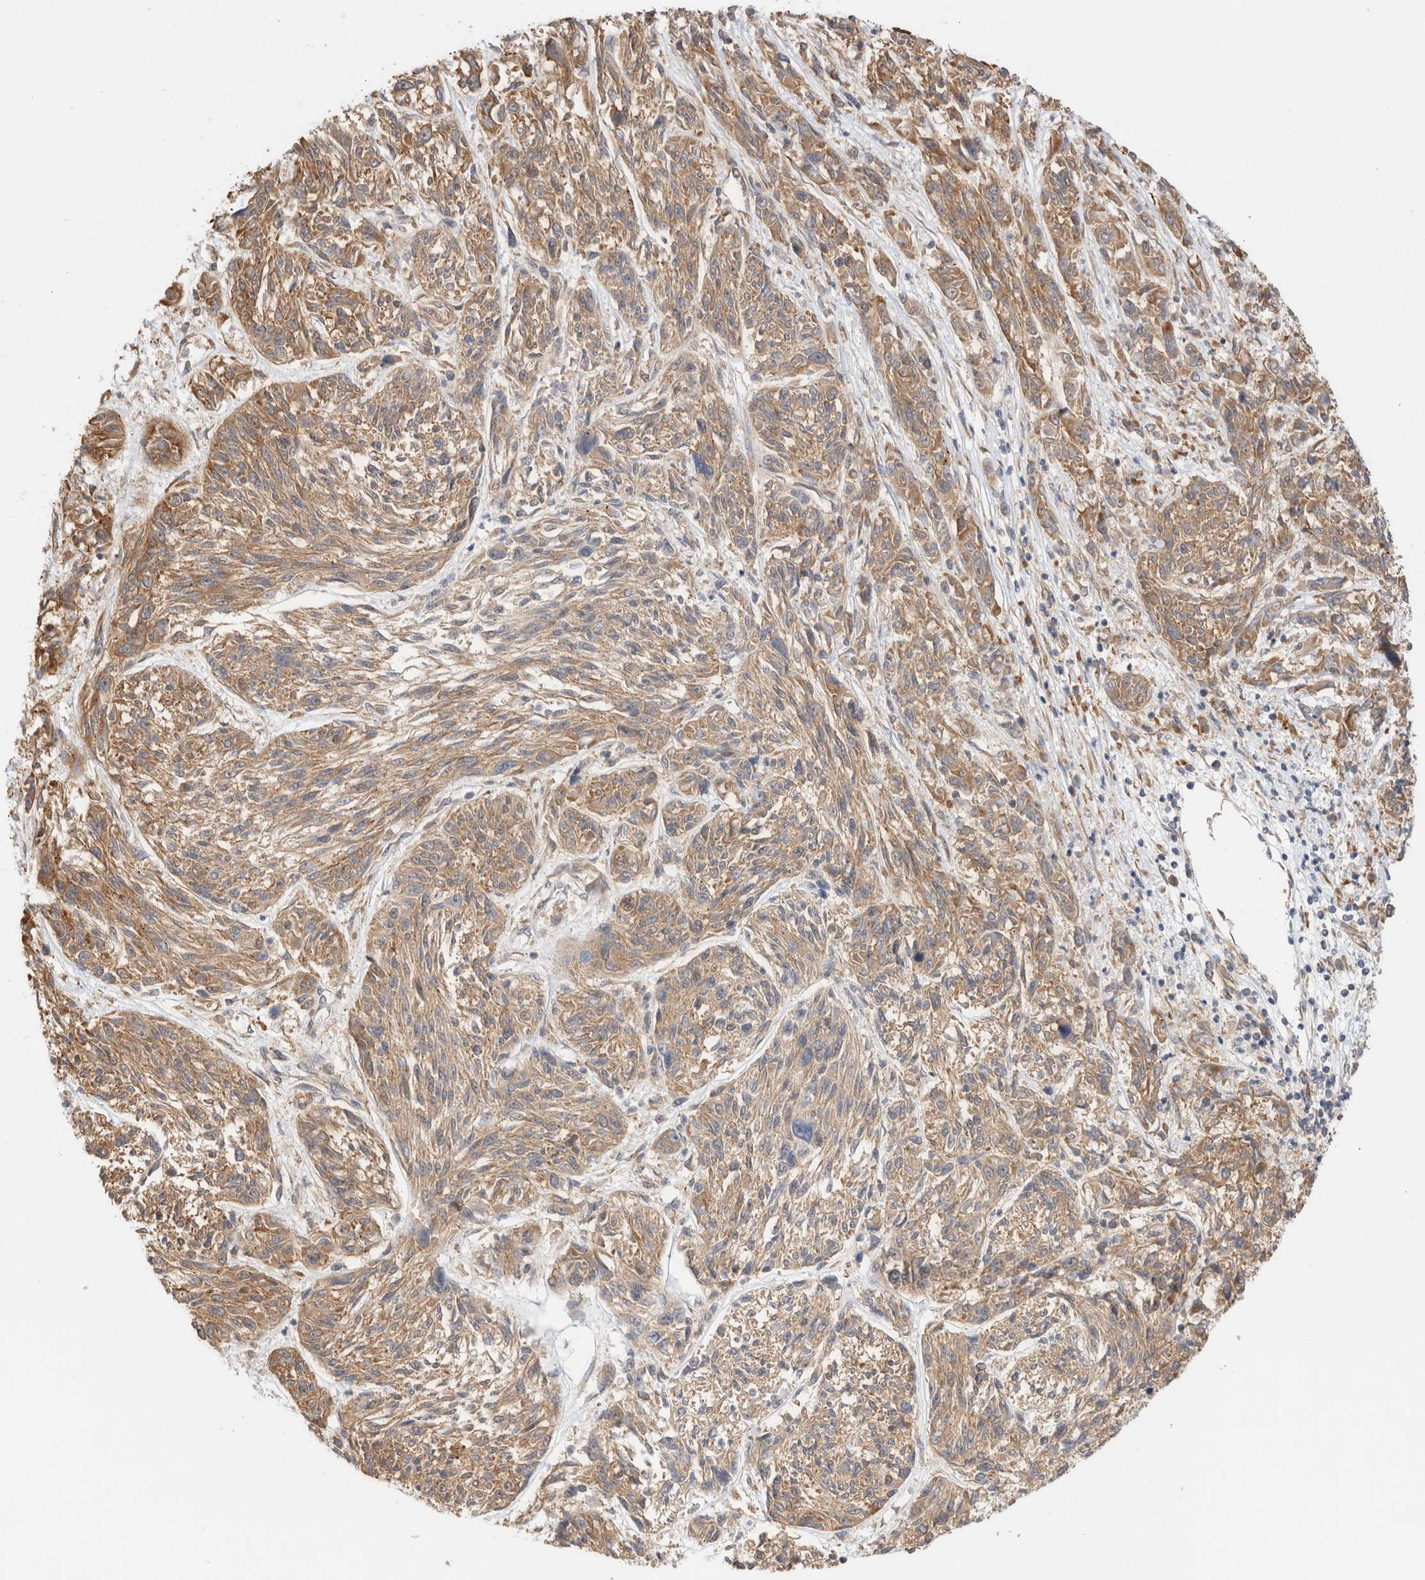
{"staining": {"intensity": "moderate", "quantity": ">75%", "location": "cytoplasmic/membranous"}, "tissue": "melanoma", "cell_type": "Tumor cells", "image_type": "cancer", "snomed": [{"axis": "morphology", "description": "Malignant melanoma, NOS"}, {"axis": "topography", "description": "Skin"}], "caption": "Tumor cells reveal medium levels of moderate cytoplasmic/membranous expression in approximately >75% of cells in human malignant melanoma. (brown staining indicates protein expression, while blue staining denotes nuclei).", "gene": "ACTL9", "patient": {"sex": "male", "age": 53}}